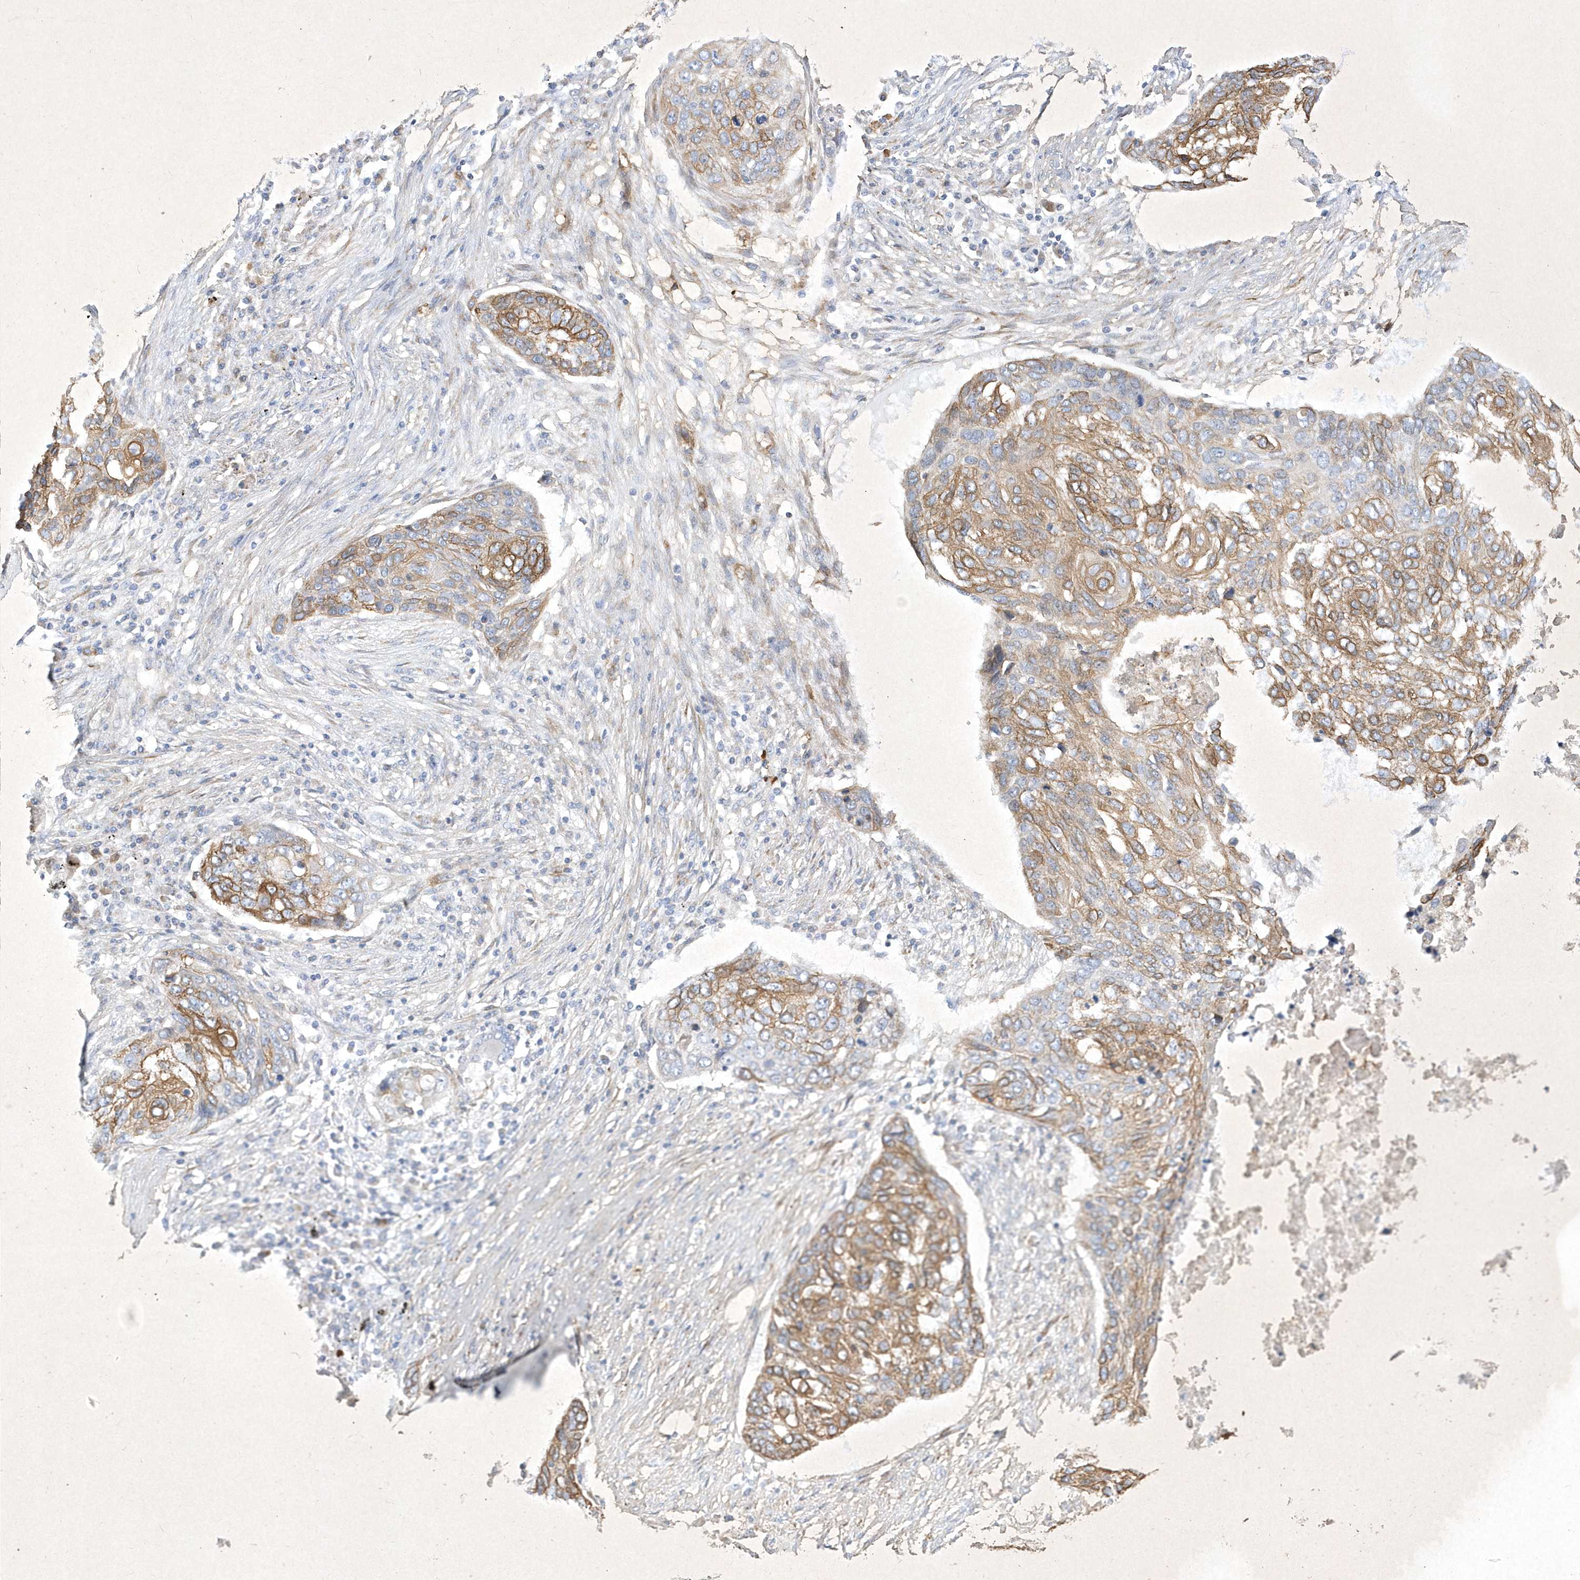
{"staining": {"intensity": "moderate", "quantity": ">75%", "location": "cytoplasmic/membranous"}, "tissue": "lung cancer", "cell_type": "Tumor cells", "image_type": "cancer", "snomed": [{"axis": "morphology", "description": "Squamous cell carcinoma, NOS"}, {"axis": "topography", "description": "Lung"}], "caption": "Protein expression by immunohistochemistry exhibits moderate cytoplasmic/membranous staining in about >75% of tumor cells in lung squamous cell carcinoma.", "gene": "LARS1", "patient": {"sex": "female", "age": 63}}